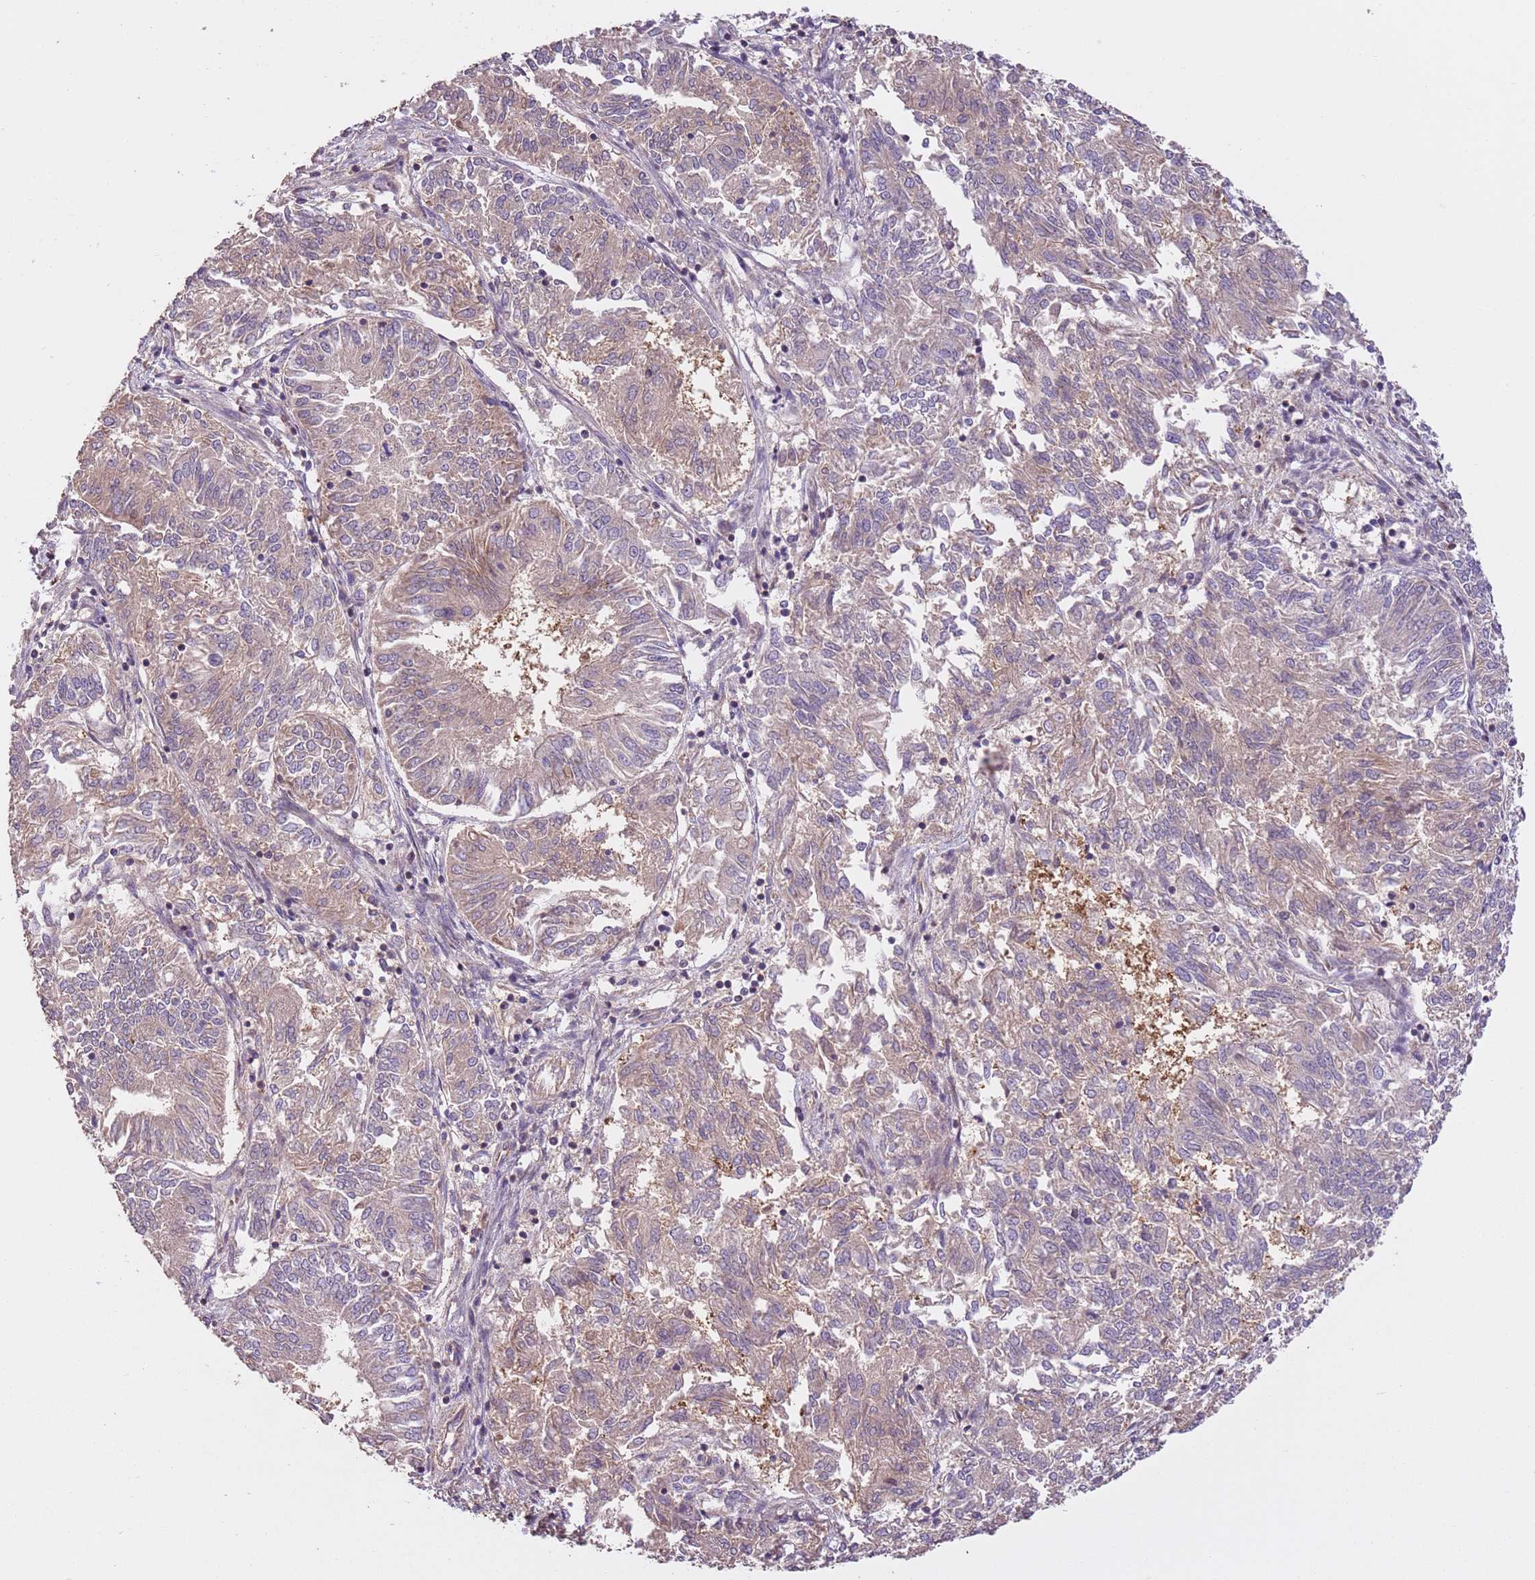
{"staining": {"intensity": "weak", "quantity": "25%-75%", "location": "cytoplasmic/membranous"}, "tissue": "endometrial cancer", "cell_type": "Tumor cells", "image_type": "cancer", "snomed": [{"axis": "morphology", "description": "Adenocarcinoma, NOS"}, {"axis": "topography", "description": "Endometrium"}], "caption": "Immunohistochemical staining of human adenocarcinoma (endometrial) reveals low levels of weak cytoplasmic/membranous protein positivity in about 25%-75% of tumor cells.", "gene": "FAM89B", "patient": {"sex": "female", "age": 58}}